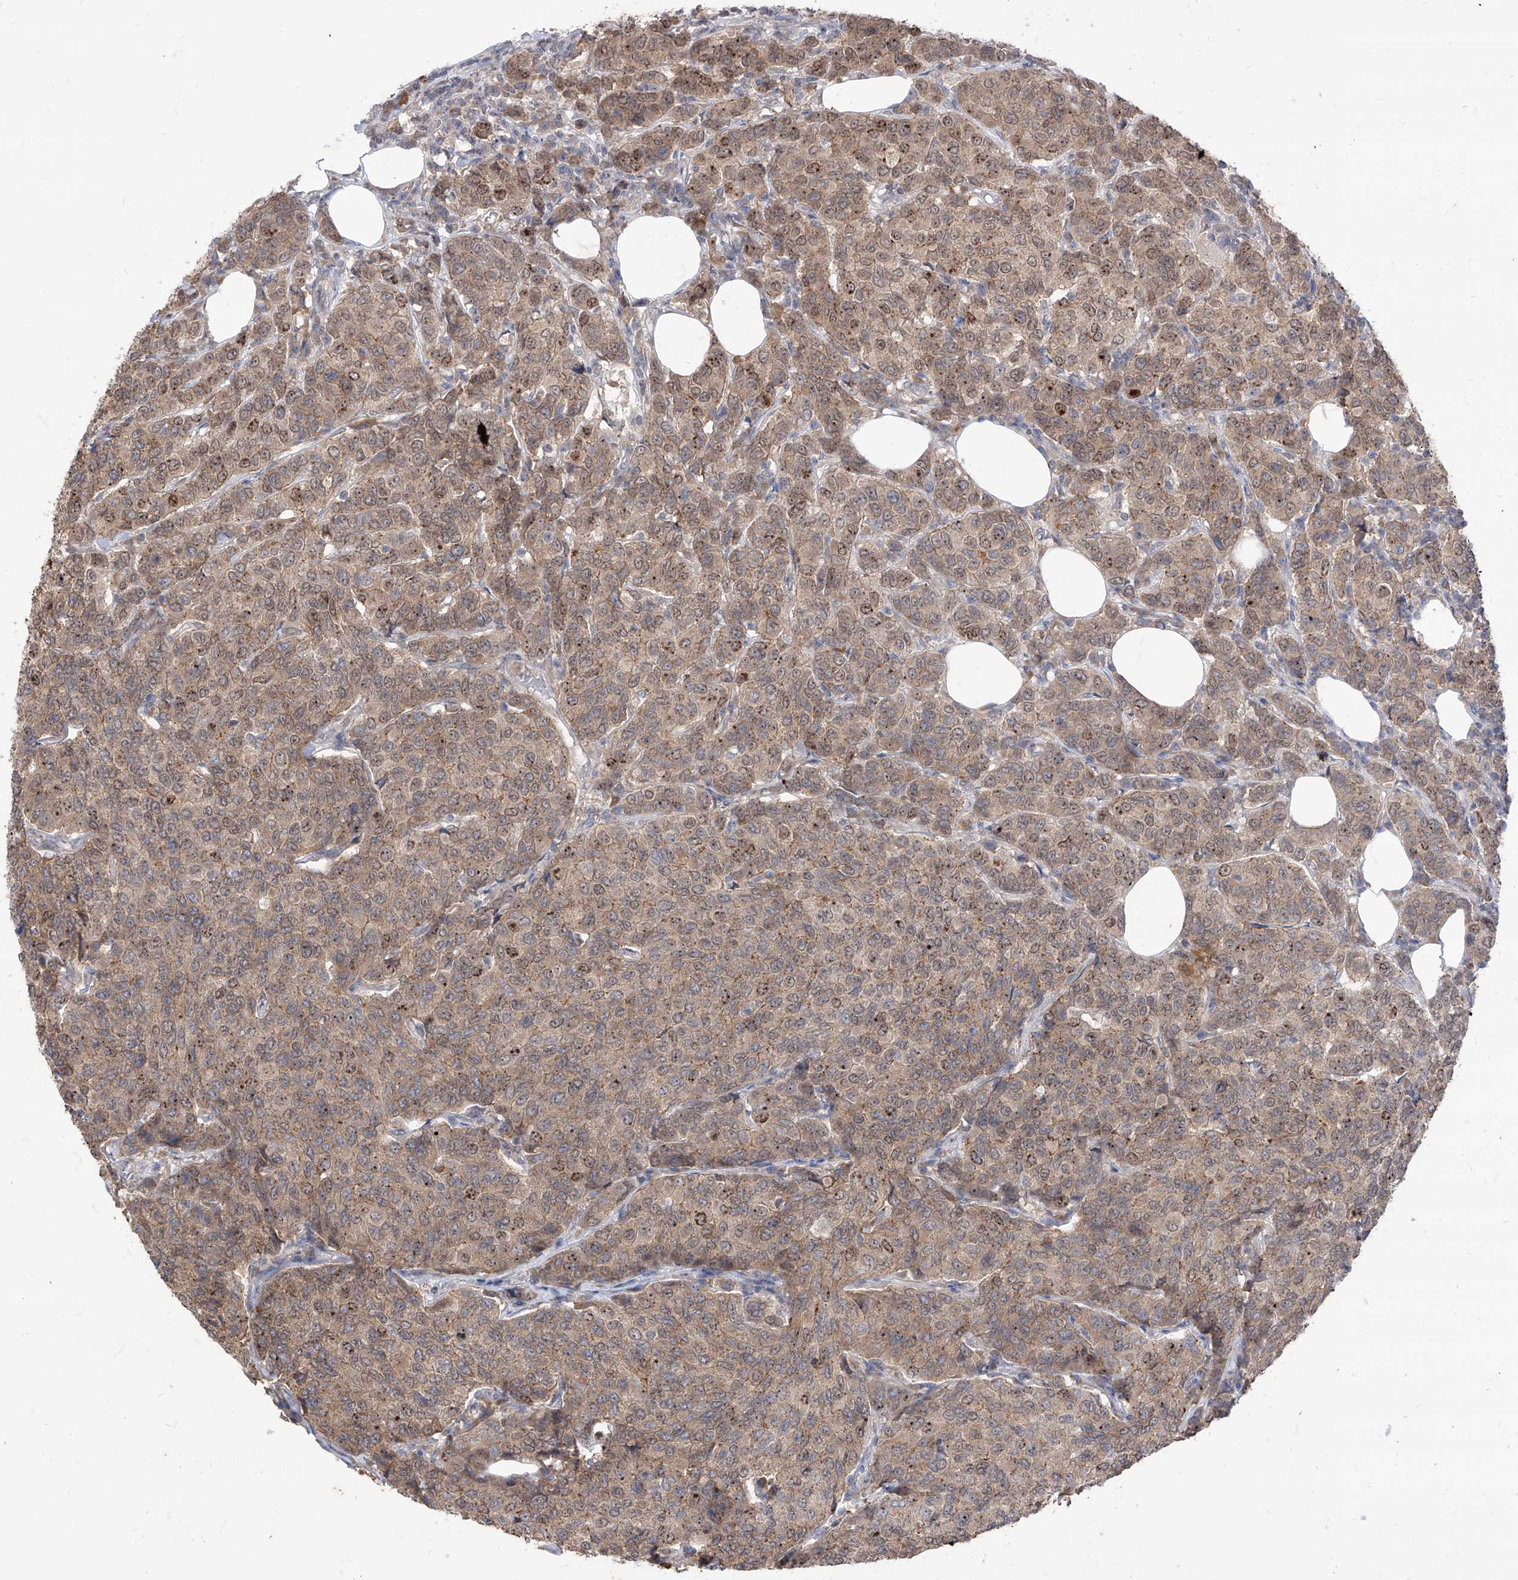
{"staining": {"intensity": "moderate", "quantity": ">75%", "location": "cytoplasmic/membranous,nuclear"}, "tissue": "breast cancer", "cell_type": "Tumor cells", "image_type": "cancer", "snomed": [{"axis": "morphology", "description": "Duct carcinoma"}, {"axis": "topography", "description": "Breast"}], "caption": "This micrograph exhibits immunohistochemistry (IHC) staining of human intraductal carcinoma (breast), with medium moderate cytoplasmic/membranous and nuclear staining in approximately >75% of tumor cells.", "gene": "BROX", "patient": {"sex": "female", "age": 55}}